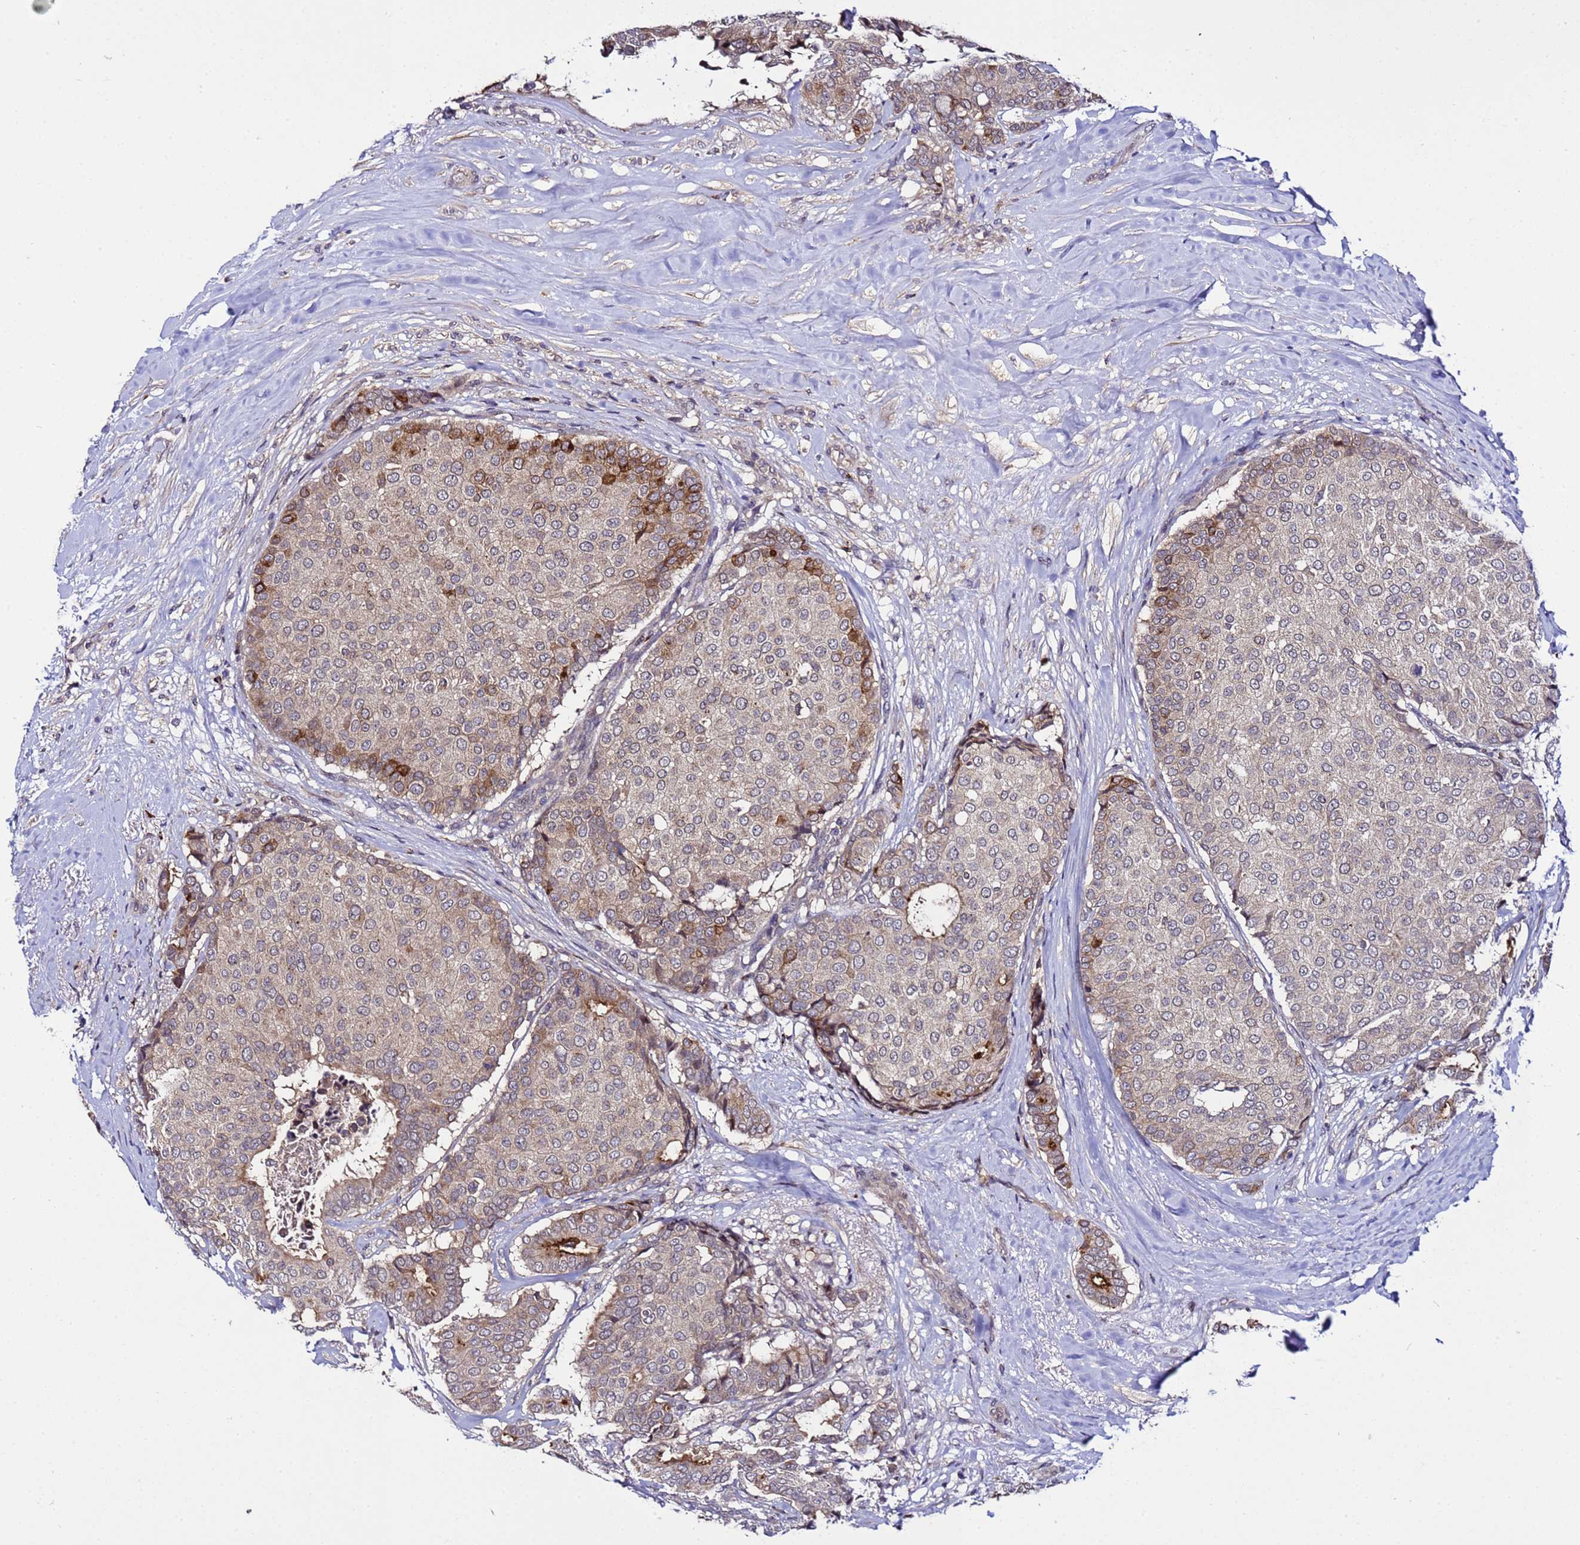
{"staining": {"intensity": "strong", "quantity": "25%-75%", "location": "cytoplasmic/membranous"}, "tissue": "breast cancer", "cell_type": "Tumor cells", "image_type": "cancer", "snomed": [{"axis": "morphology", "description": "Duct carcinoma"}, {"axis": "topography", "description": "Breast"}], "caption": "Human intraductal carcinoma (breast) stained with a protein marker reveals strong staining in tumor cells.", "gene": "PLXDC2", "patient": {"sex": "female", "age": 75}}